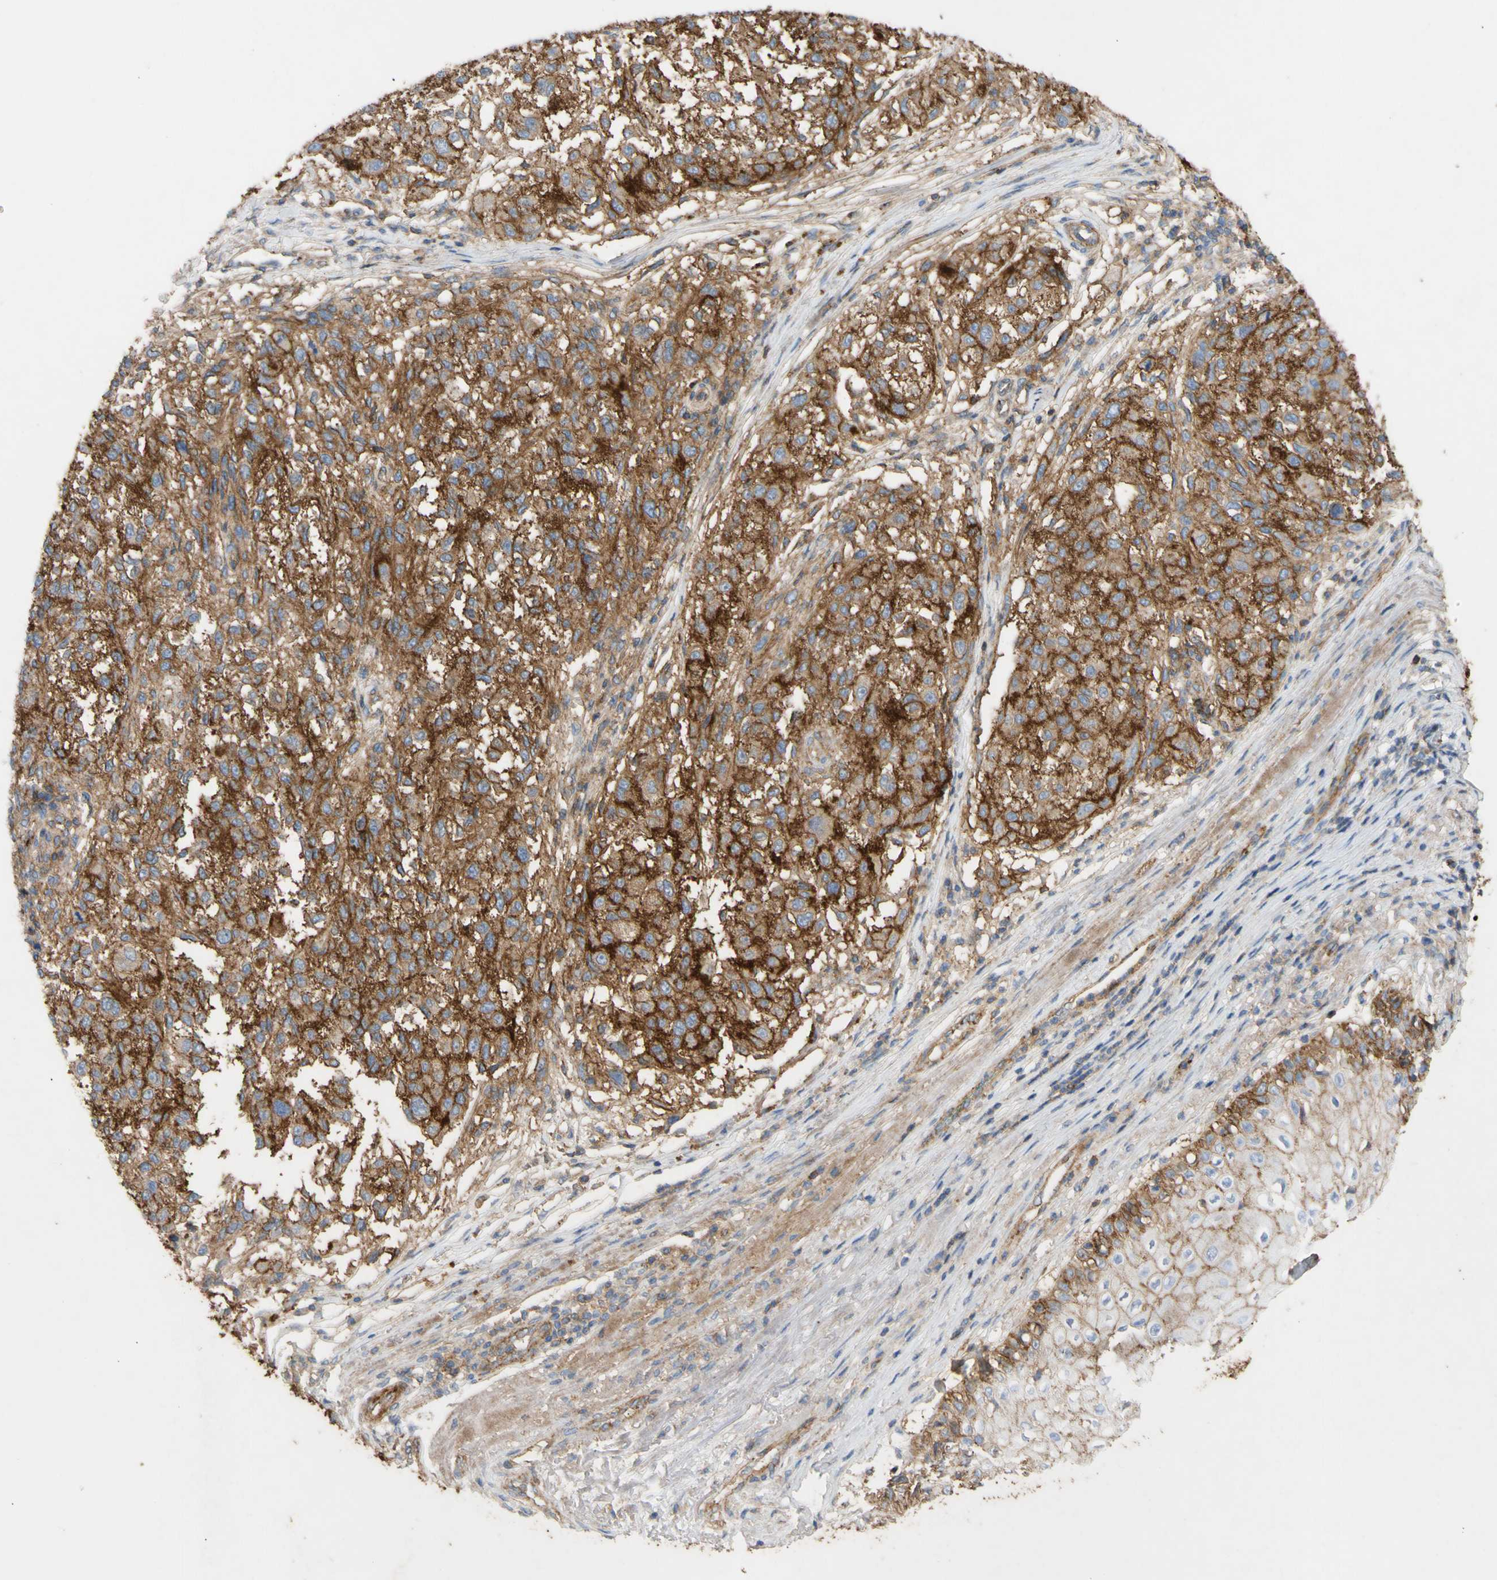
{"staining": {"intensity": "strong", "quantity": ">75%", "location": "cytoplasmic/membranous"}, "tissue": "melanoma", "cell_type": "Tumor cells", "image_type": "cancer", "snomed": [{"axis": "morphology", "description": "Necrosis, NOS"}, {"axis": "morphology", "description": "Malignant melanoma, NOS"}, {"axis": "topography", "description": "Skin"}], "caption": "The photomicrograph displays a brown stain indicating the presence of a protein in the cytoplasmic/membranous of tumor cells in melanoma.", "gene": "ATP2A3", "patient": {"sex": "female", "age": 87}}